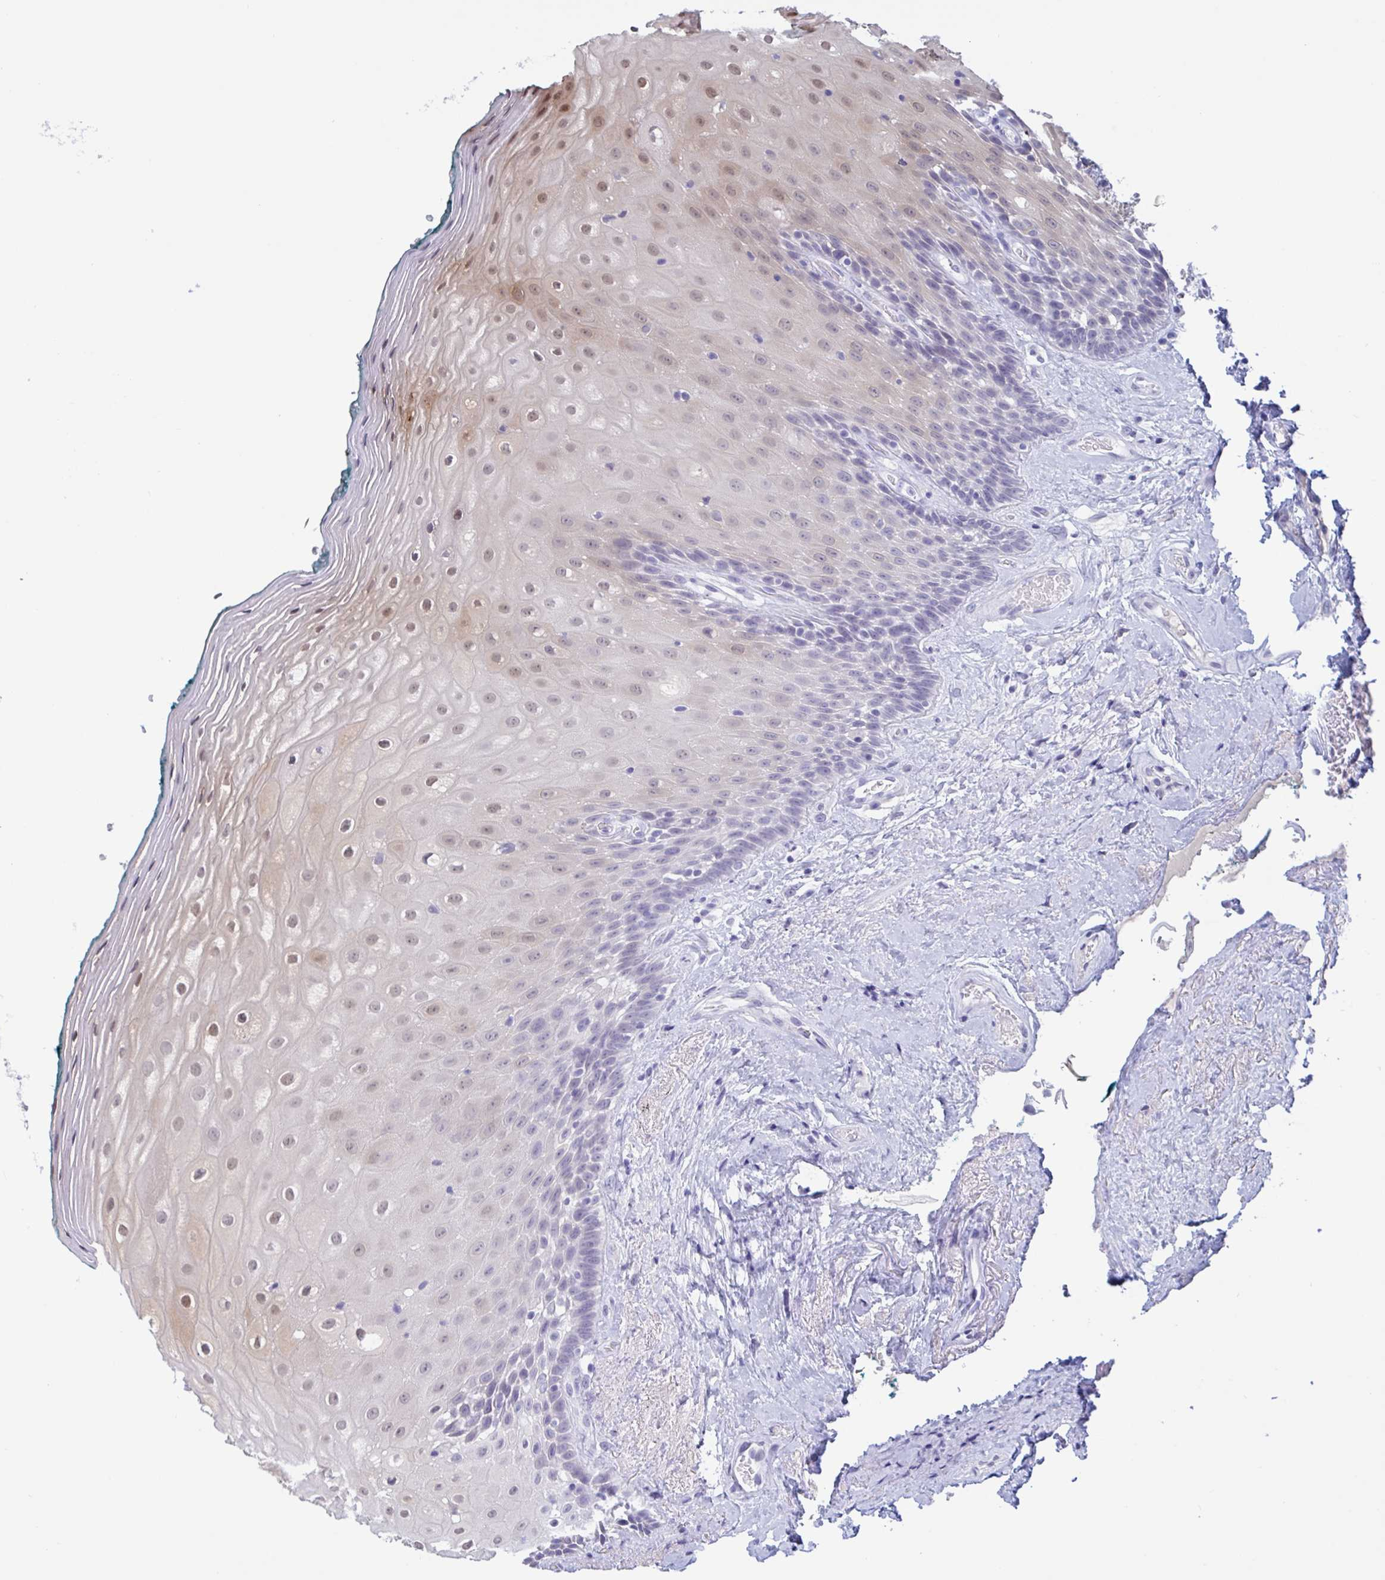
{"staining": {"intensity": "weak", "quantity": "25%-75%", "location": "cytoplasmic/membranous,nuclear"}, "tissue": "oral mucosa", "cell_type": "Squamous epithelial cells", "image_type": "normal", "snomed": [{"axis": "morphology", "description": "Normal tissue, NOS"}, {"axis": "morphology", "description": "Squamous cell carcinoma, NOS"}, {"axis": "topography", "description": "Oral tissue"}, {"axis": "topography", "description": "Head-Neck"}], "caption": "This micrograph reveals benign oral mucosa stained with IHC to label a protein in brown. The cytoplasmic/membranous,nuclear of squamous epithelial cells show weak positivity for the protein. Nuclei are counter-stained blue.", "gene": "SERPINB13", "patient": {"sex": "male", "age": 64}}